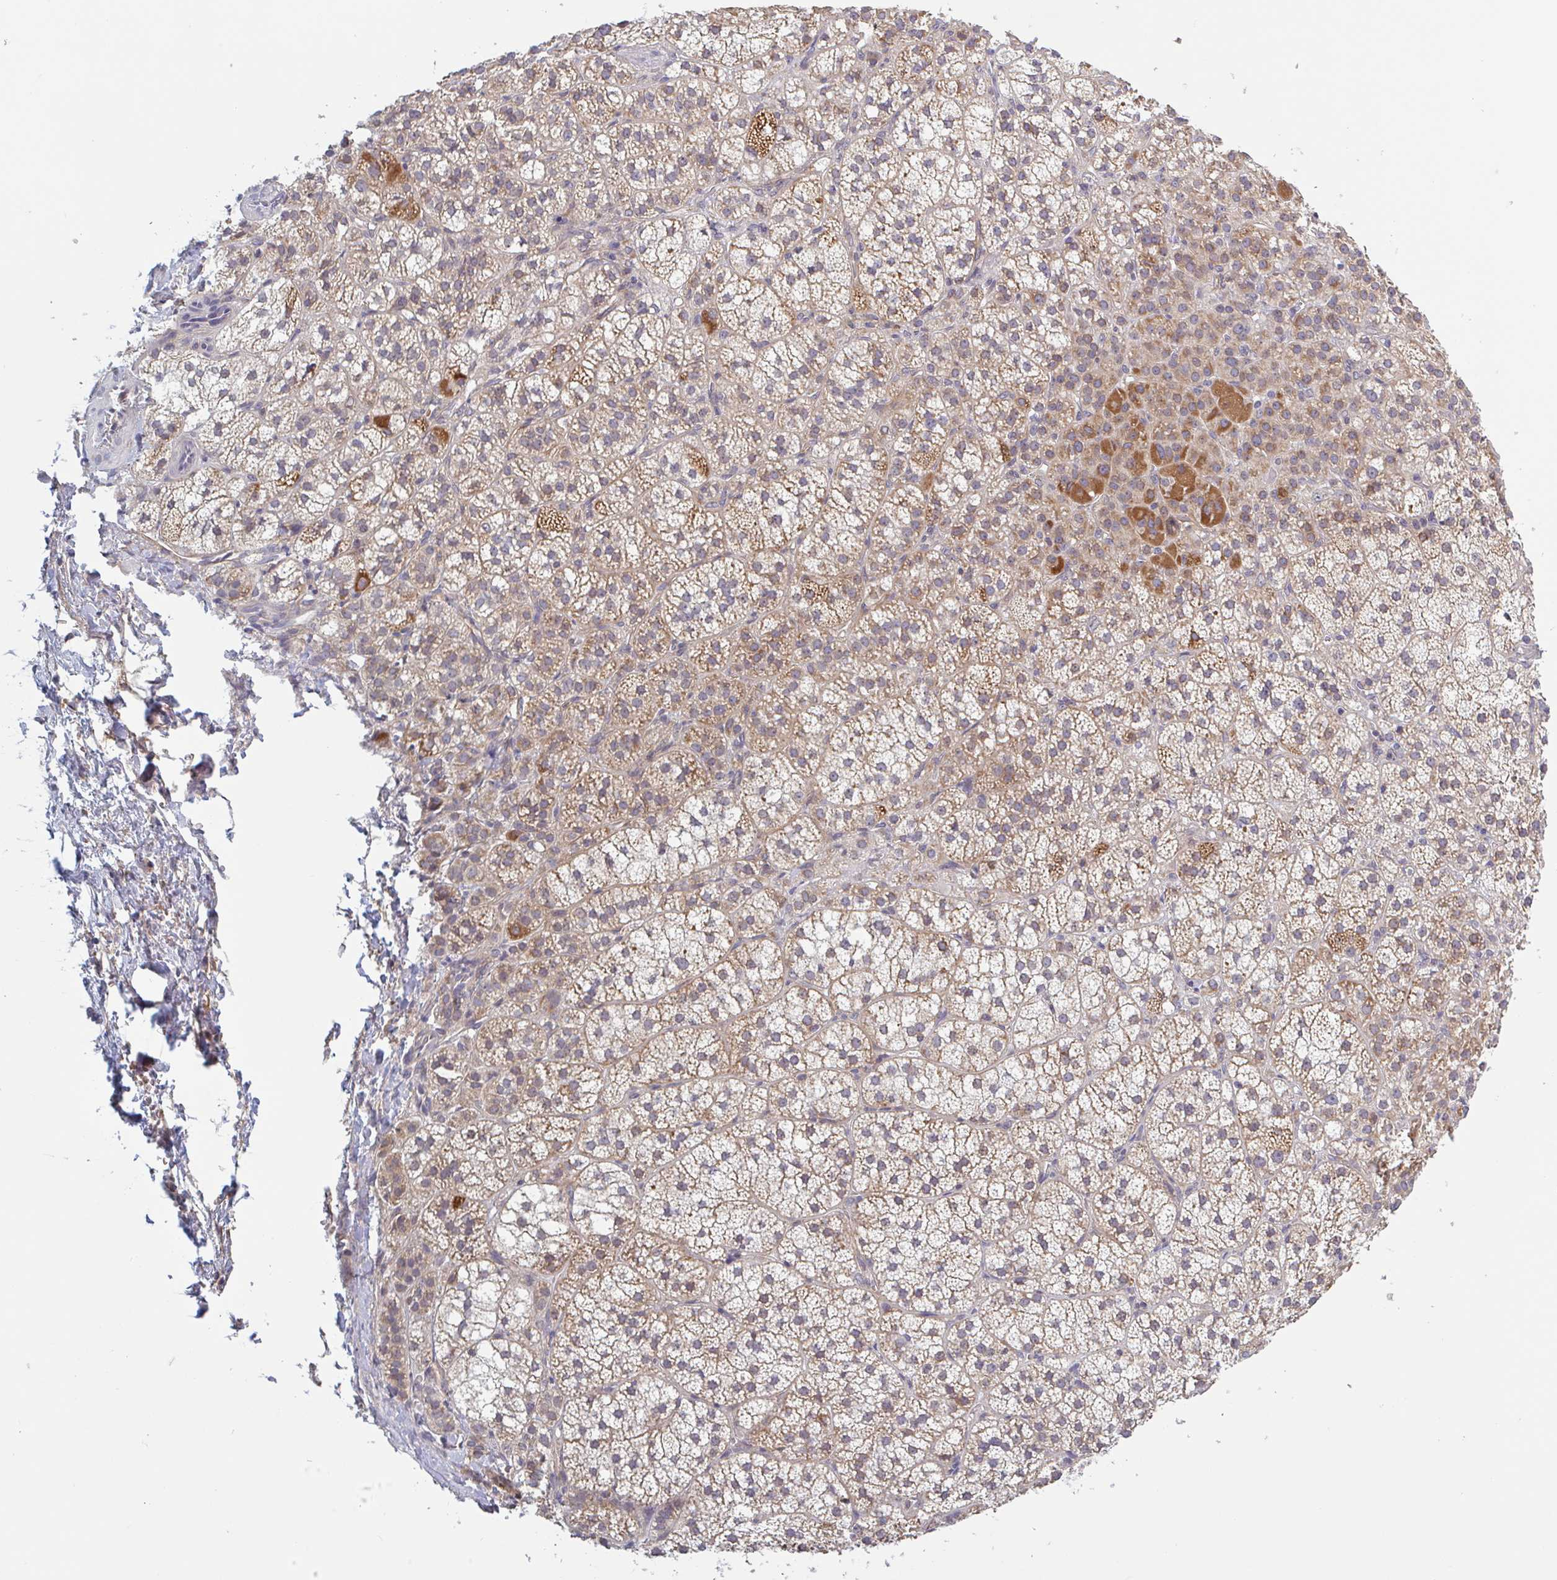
{"staining": {"intensity": "moderate", "quantity": ">75%", "location": "cytoplasmic/membranous"}, "tissue": "adrenal gland", "cell_type": "Glandular cells", "image_type": "normal", "snomed": [{"axis": "morphology", "description": "Normal tissue, NOS"}, {"axis": "topography", "description": "Adrenal gland"}], "caption": "Protein expression analysis of benign adrenal gland shows moderate cytoplasmic/membranous positivity in about >75% of glandular cells.", "gene": "SURF1", "patient": {"sex": "female", "age": 60}}